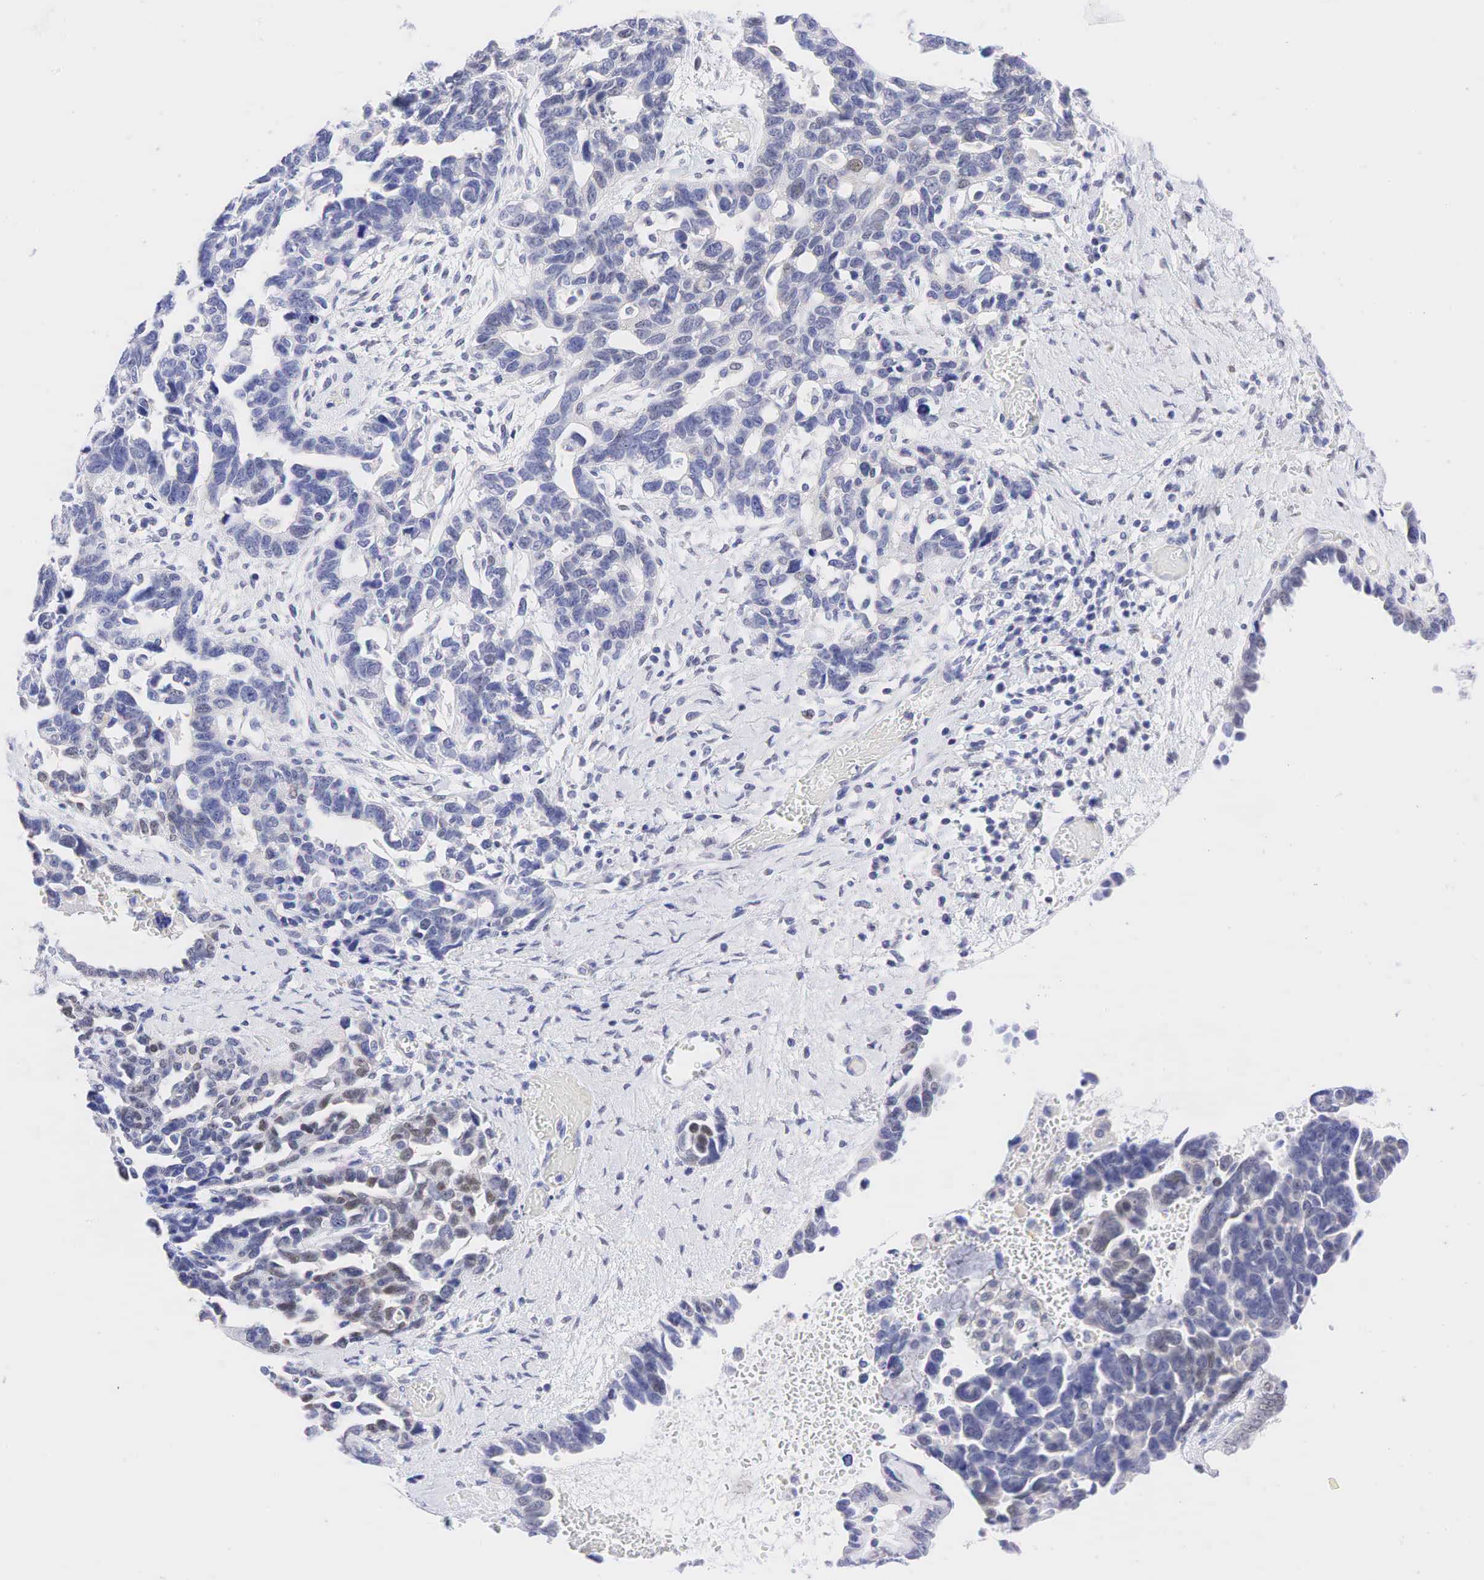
{"staining": {"intensity": "weak", "quantity": "<25%", "location": "nuclear"}, "tissue": "ovarian cancer", "cell_type": "Tumor cells", "image_type": "cancer", "snomed": [{"axis": "morphology", "description": "Cystadenocarcinoma, serous, NOS"}, {"axis": "topography", "description": "Ovary"}], "caption": "The immunohistochemistry (IHC) image has no significant expression in tumor cells of serous cystadenocarcinoma (ovarian) tissue.", "gene": "AR", "patient": {"sex": "female", "age": 69}}